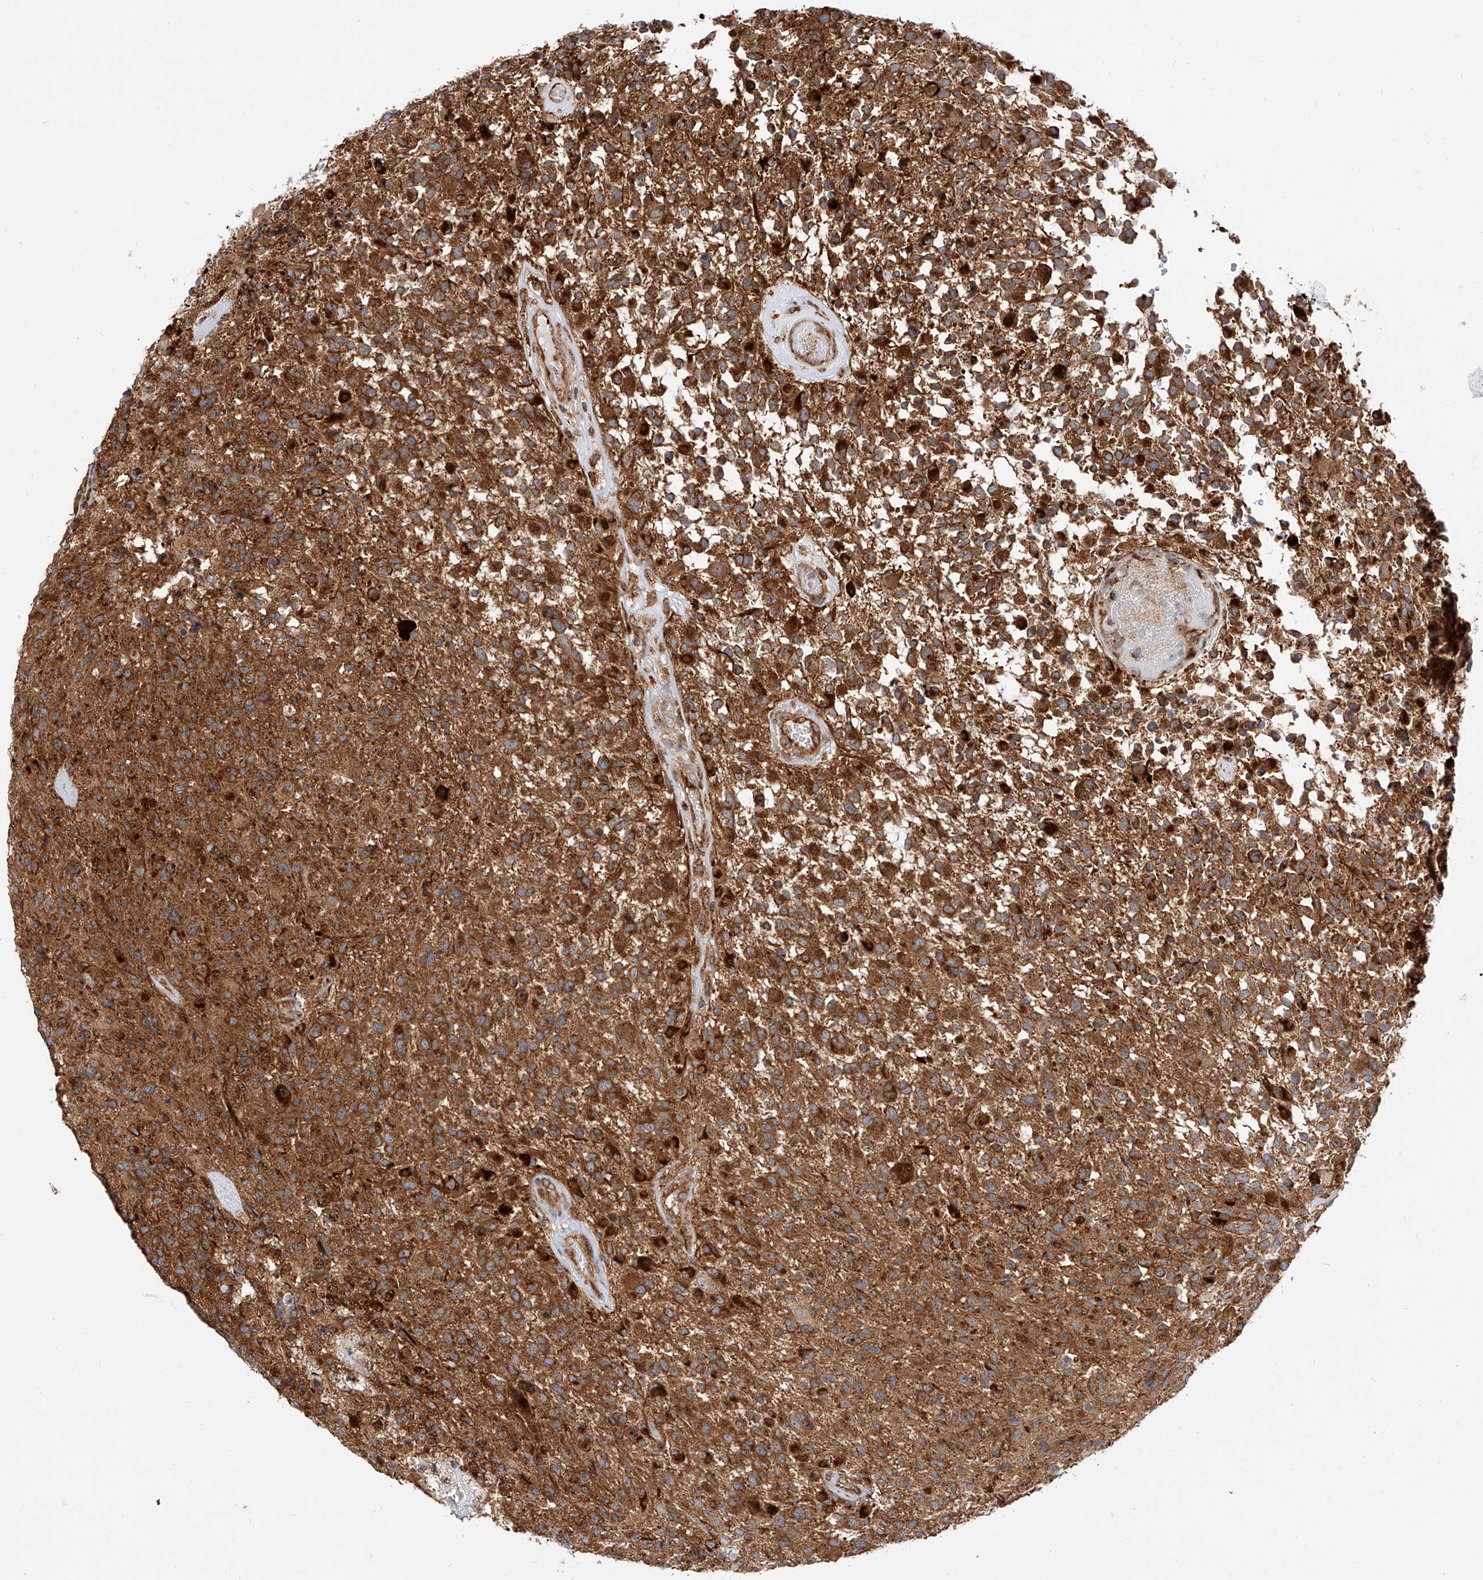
{"staining": {"intensity": "strong", "quantity": ">75%", "location": "cytoplasmic/membranous"}, "tissue": "glioma", "cell_type": "Tumor cells", "image_type": "cancer", "snomed": [{"axis": "morphology", "description": "Glioma, malignant, High grade"}, {"axis": "morphology", "description": "Glioblastoma, NOS"}, {"axis": "topography", "description": "Brain"}], "caption": "IHC histopathology image of malignant high-grade glioma stained for a protein (brown), which demonstrates high levels of strong cytoplasmic/membranous staining in about >75% of tumor cells.", "gene": "ISCA2", "patient": {"sex": "male", "age": 60}}